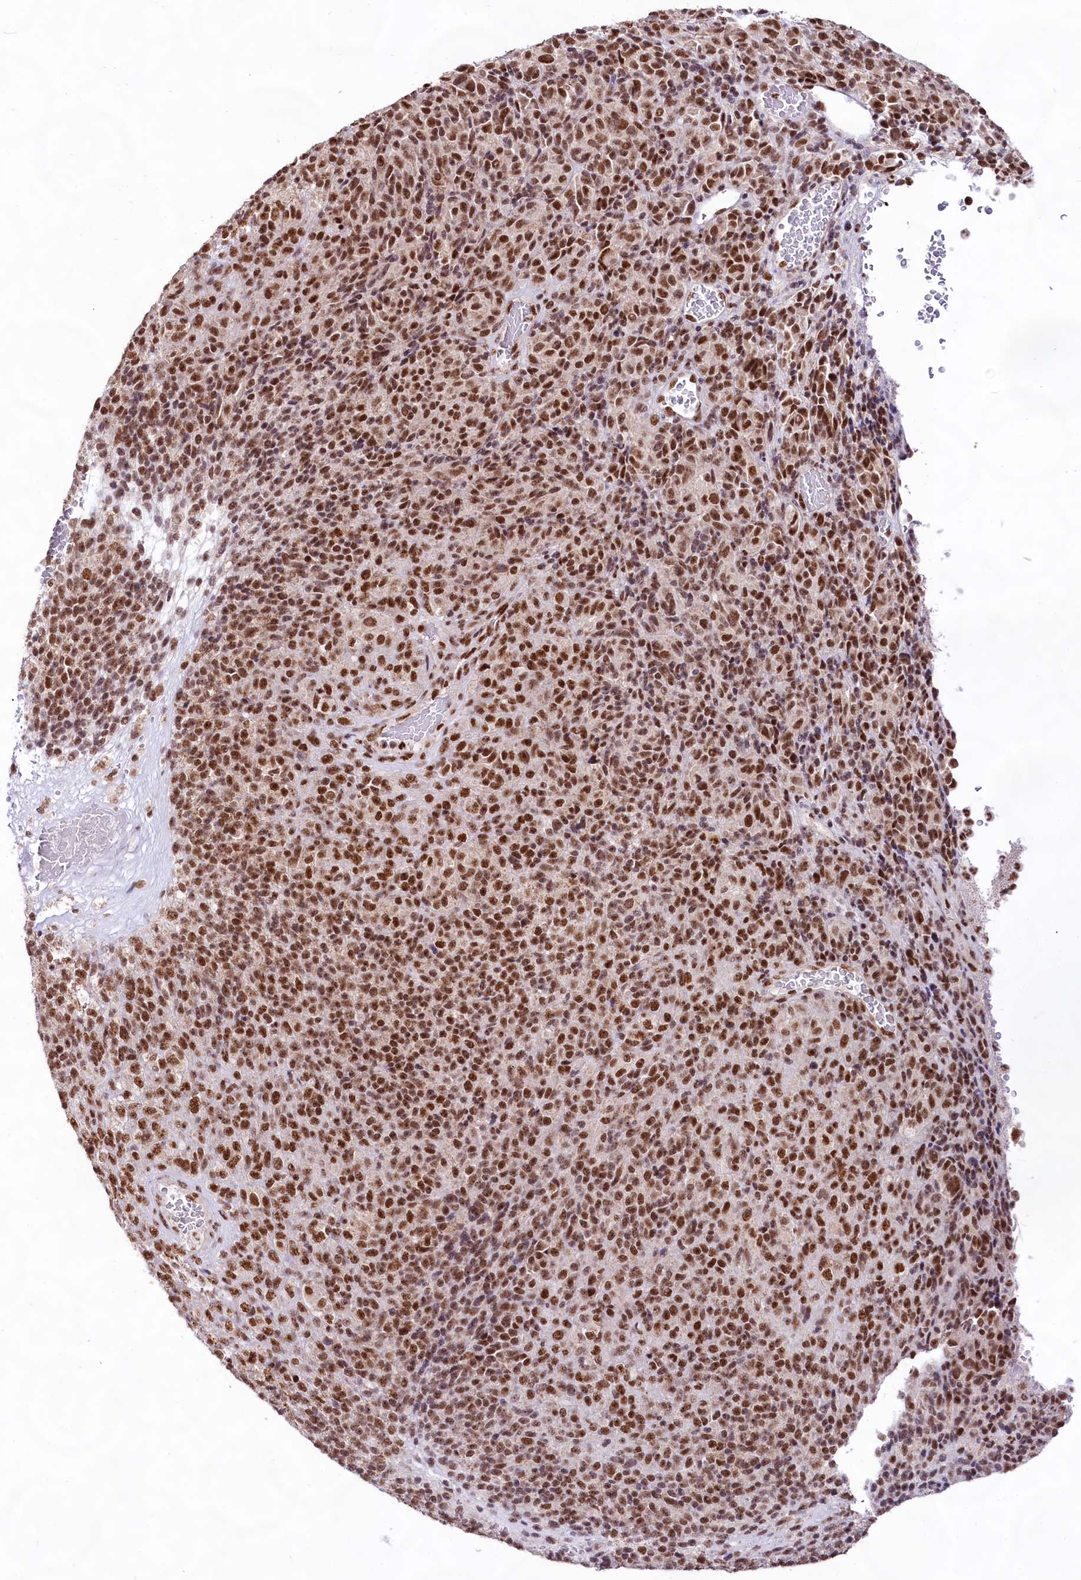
{"staining": {"intensity": "strong", "quantity": ">75%", "location": "nuclear"}, "tissue": "melanoma", "cell_type": "Tumor cells", "image_type": "cancer", "snomed": [{"axis": "morphology", "description": "Malignant melanoma, Metastatic site"}, {"axis": "topography", "description": "Brain"}], "caption": "Immunohistochemical staining of human malignant melanoma (metastatic site) displays high levels of strong nuclear staining in about >75% of tumor cells.", "gene": "HIRA", "patient": {"sex": "female", "age": 56}}